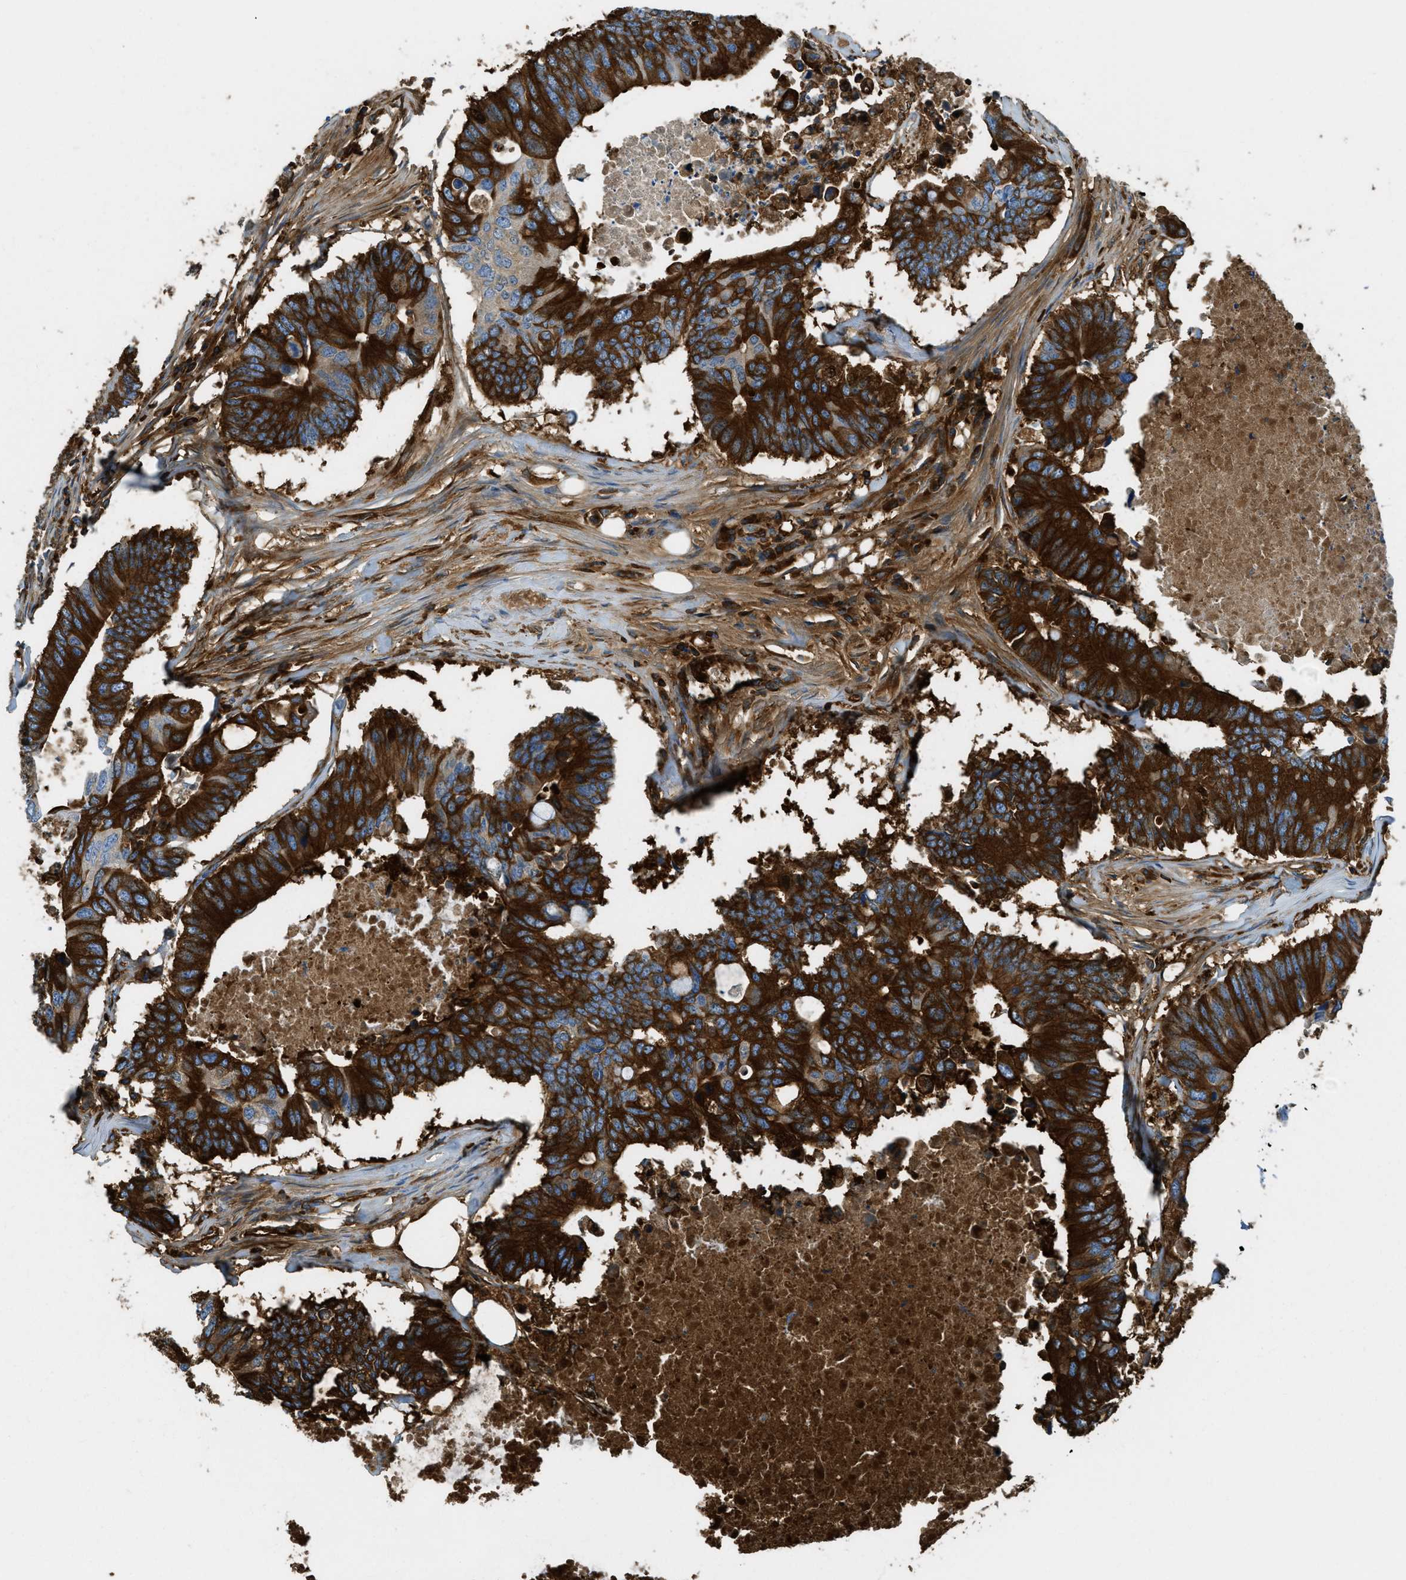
{"staining": {"intensity": "strong", "quantity": ">75%", "location": "cytoplasmic/membranous"}, "tissue": "colorectal cancer", "cell_type": "Tumor cells", "image_type": "cancer", "snomed": [{"axis": "morphology", "description": "Adenocarcinoma, NOS"}, {"axis": "topography", "description": "Colon"}], "caption": "Tumor cells demonstrate high levels of strong cytoplasmic/membranous positivity in about >75% of cells in human colorectal cancer.", "gene": "TRIM59", "patient": {"sex": "male", "age": 71}}